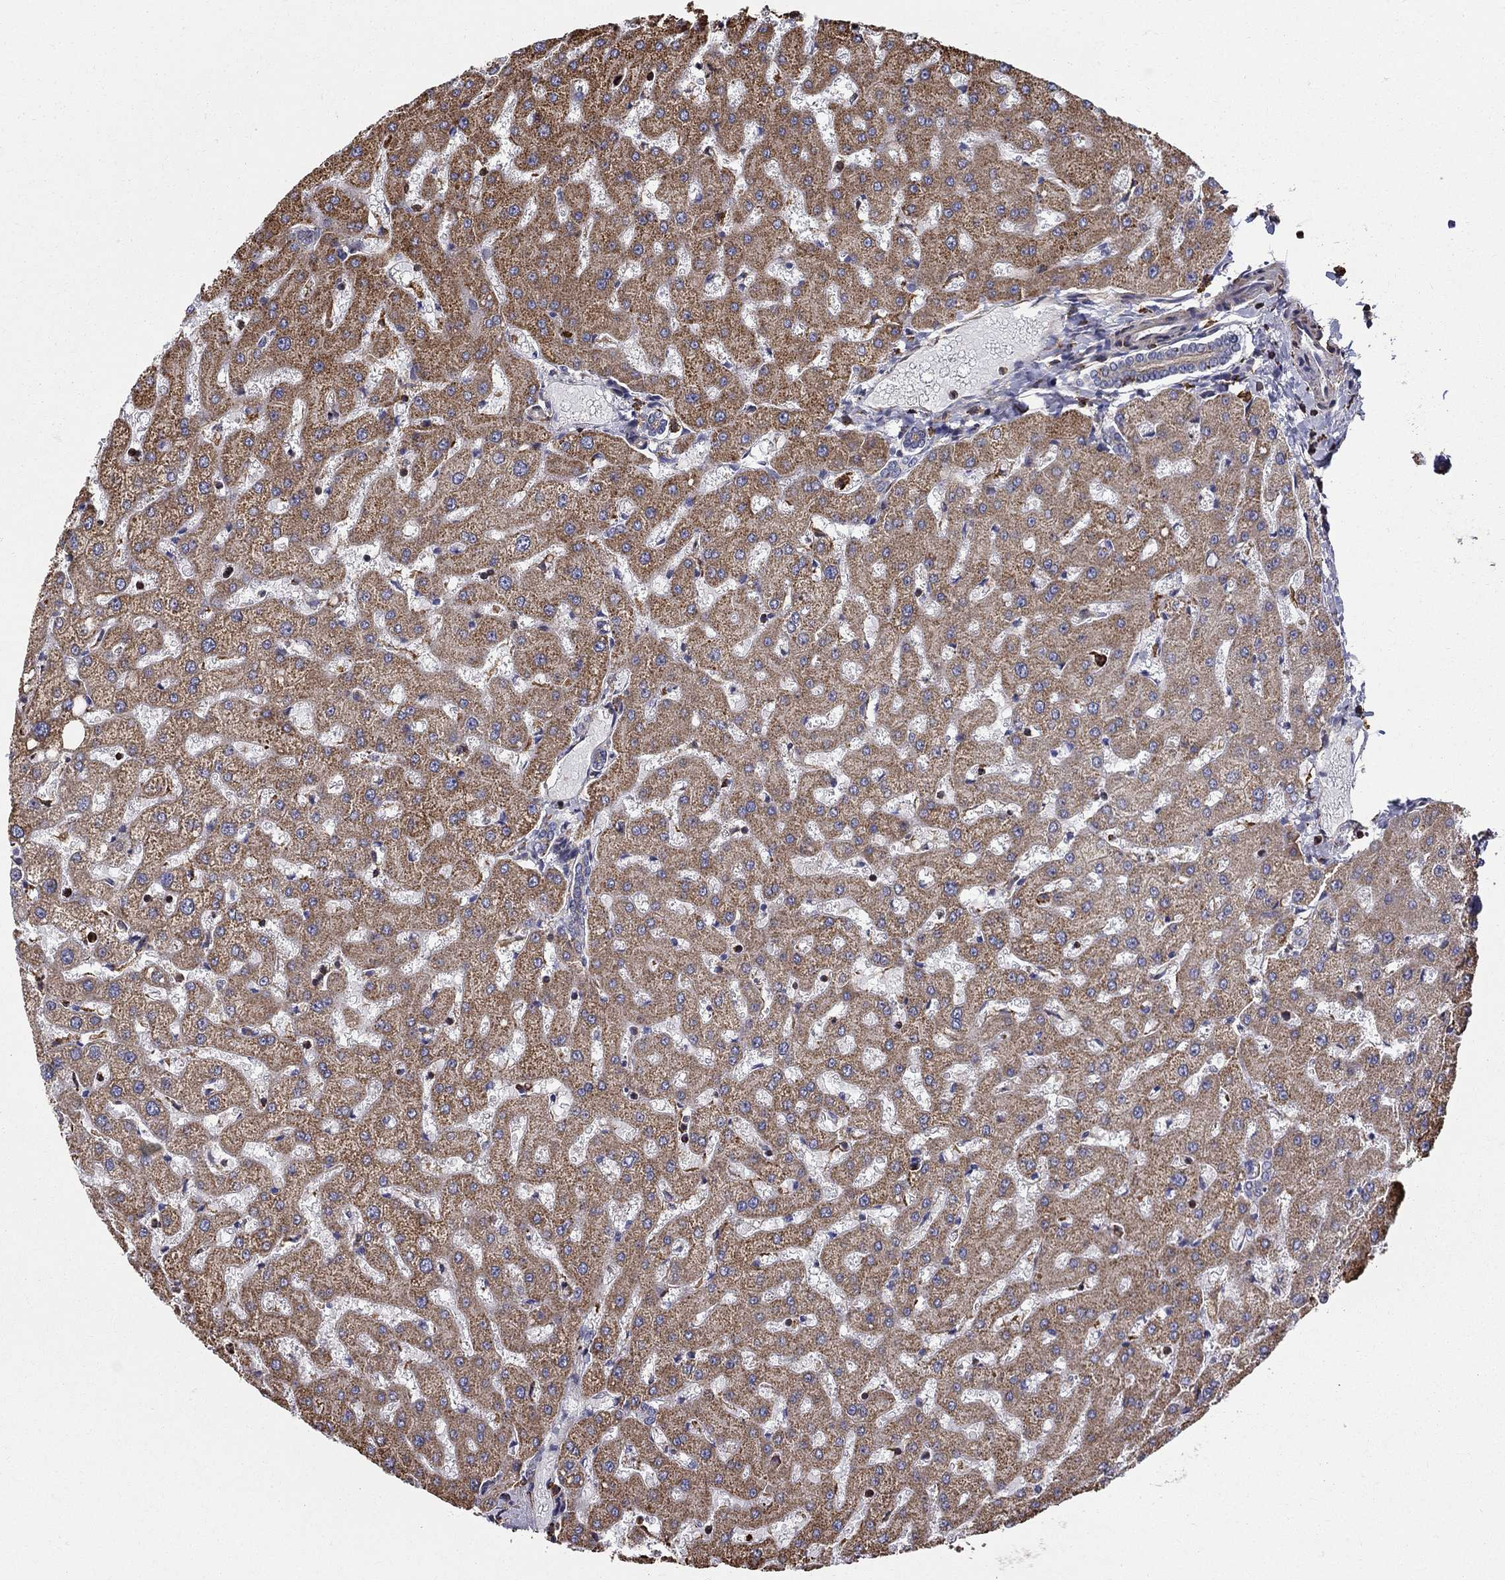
{"staining": {"intensity": "negative", "quantity": "none", "location": "none"}, "tissue": "liver", "cell_type": "Cholangiocytes", "image_type": "normal", "snomed": [{"axis": "morphology", "description": "Normal tissue, NOS"}, {"axis": "topography", "description": "Liver"}], "caption": "Immunohistochemical staining of benign liver exhibits no significant positivity in cholangiocytes.", "gene": "NPHP1", "patient": {"sex": "female", "age": 50}}